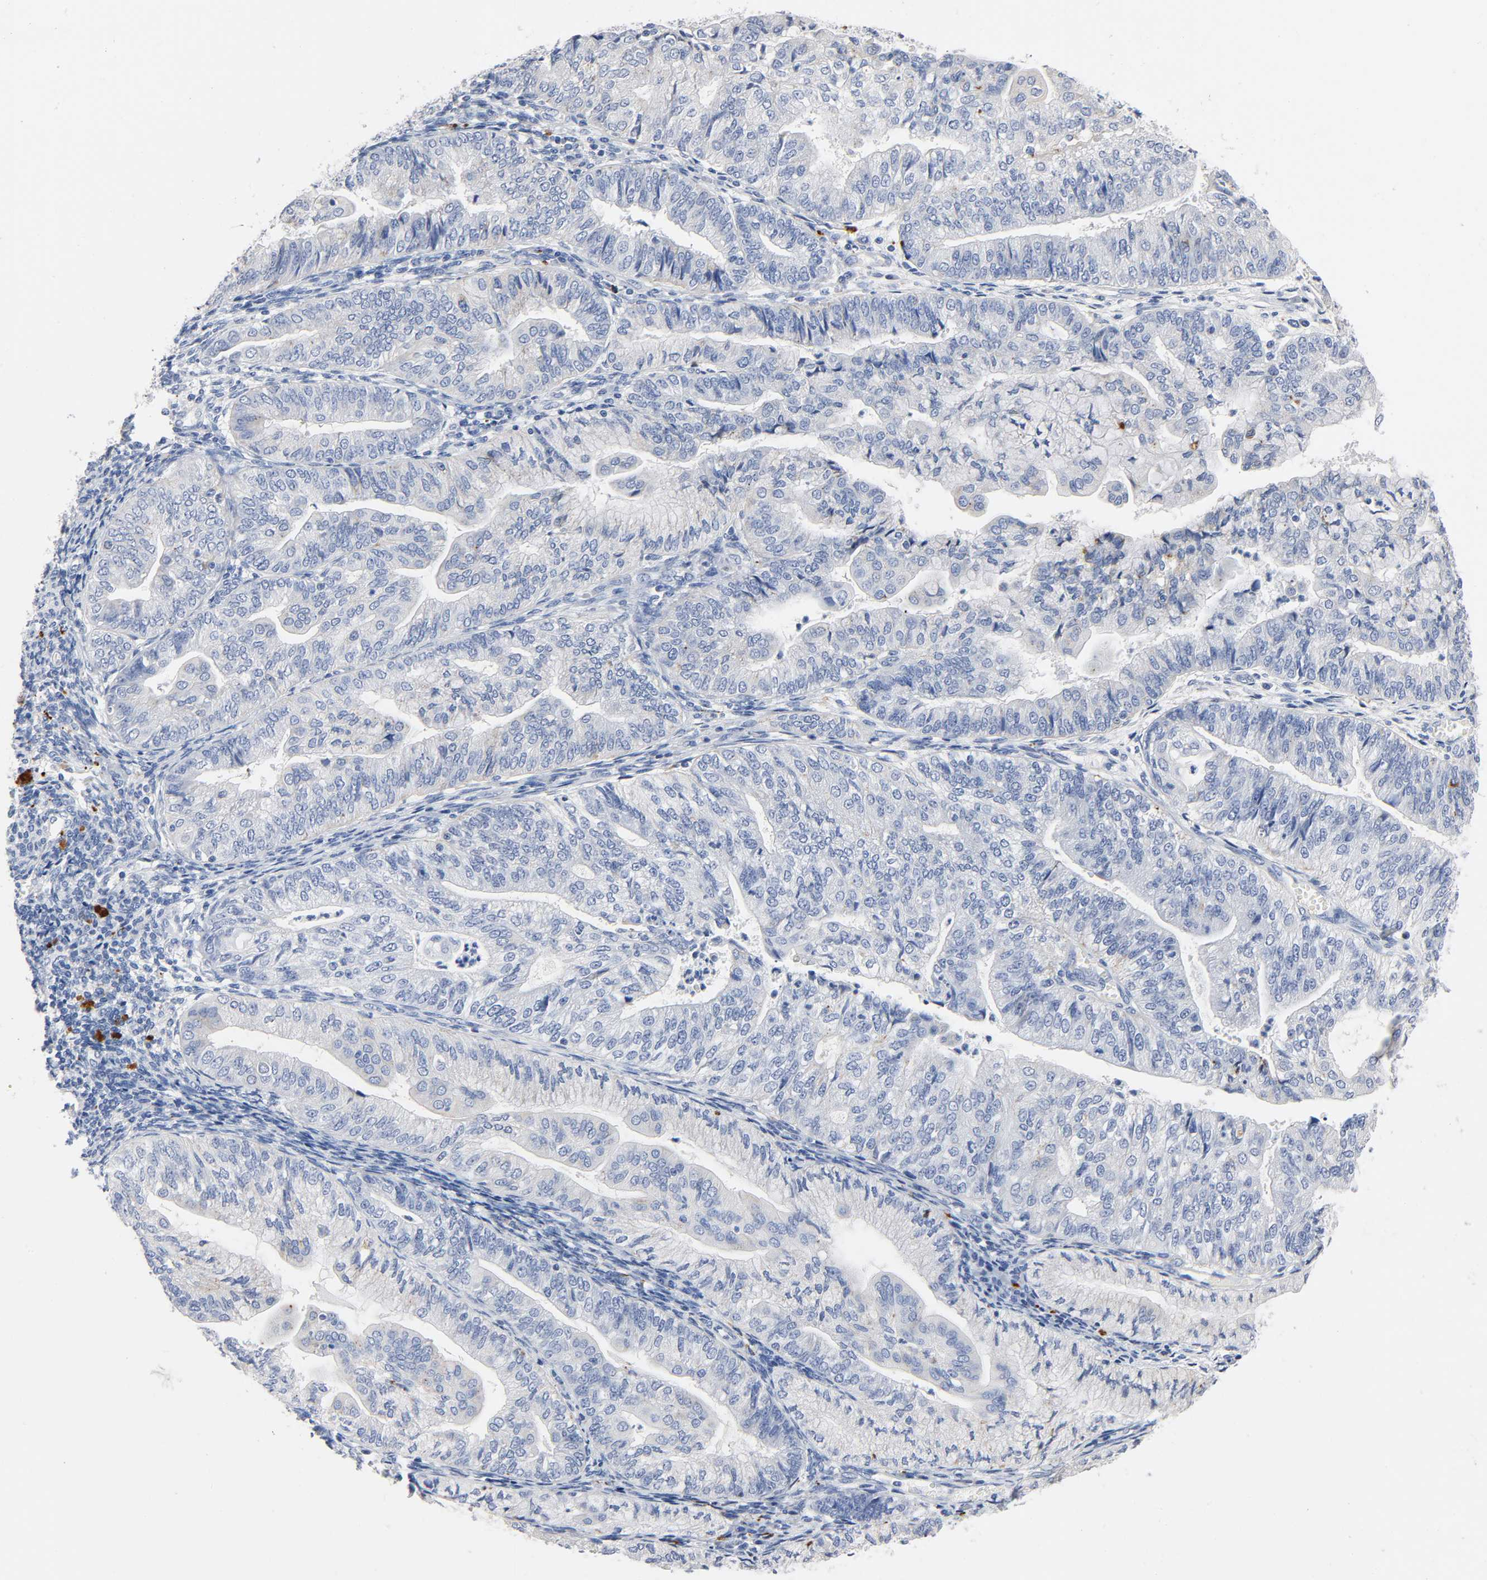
{"staining": {"intensity": "weak", "quantity": "<25%", "location": "cytoplasmic/membranous"}, "tissue": "endometrial cancer", "cell_type": "Tumor cells", "image_type": "cancer", "snomed": [{"axis": "morphology", "description": "Adenocarcinoma, NOS"}, {"axis": "topography", "description": "Endometrium"}], "caption": "An immunohistochemistry (IHC) histopathology image of endometrial cancer (adenocarcinoma) is shown. There is no staining in tumor cells of endometrial cancer (adenocarcinoma). (DAB immunohistochemistry visualized using brightfield microscopy, high magnification).", "gene": "PLP1", "patient": {"sex": "female", "age": 59}}